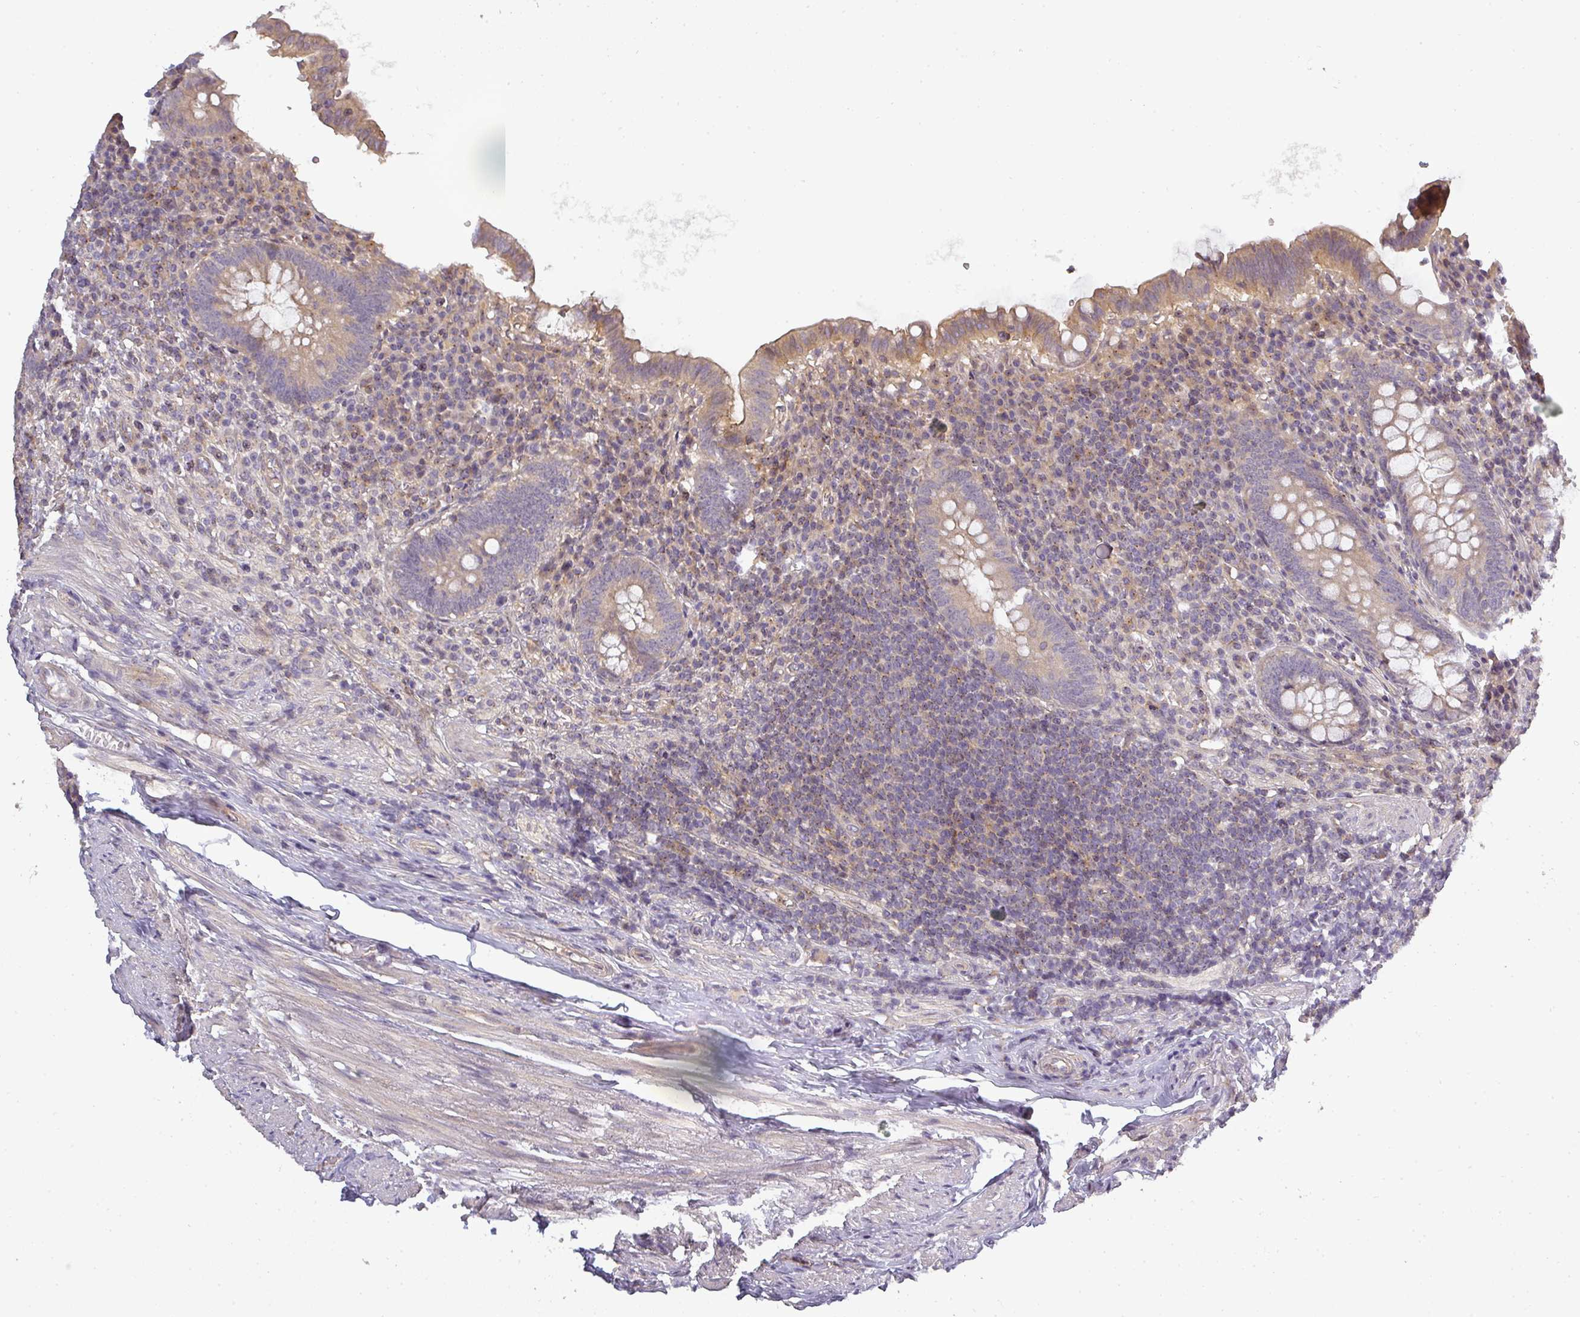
{"staining": {"intensity": "weak", "quantity": ">75%", "location": "cytoplasmic/membranous"}, "tissue": "appendix", "cell_type": "Glandular cells", "image_type": "normal", "snomed": [{"axis": "morphology", "description": "Normal tissue, NOS"}, {"axis": "topography", "description": "Appendix"}], "caption": "Immunohistochemistry (DAB) staining of benign appendix reveals weak cytoplasmic/membranous protein expression in approximately >75% of glandular cells.", "gene": "NIN", "patient": {"sex": "male", "age": 83}}